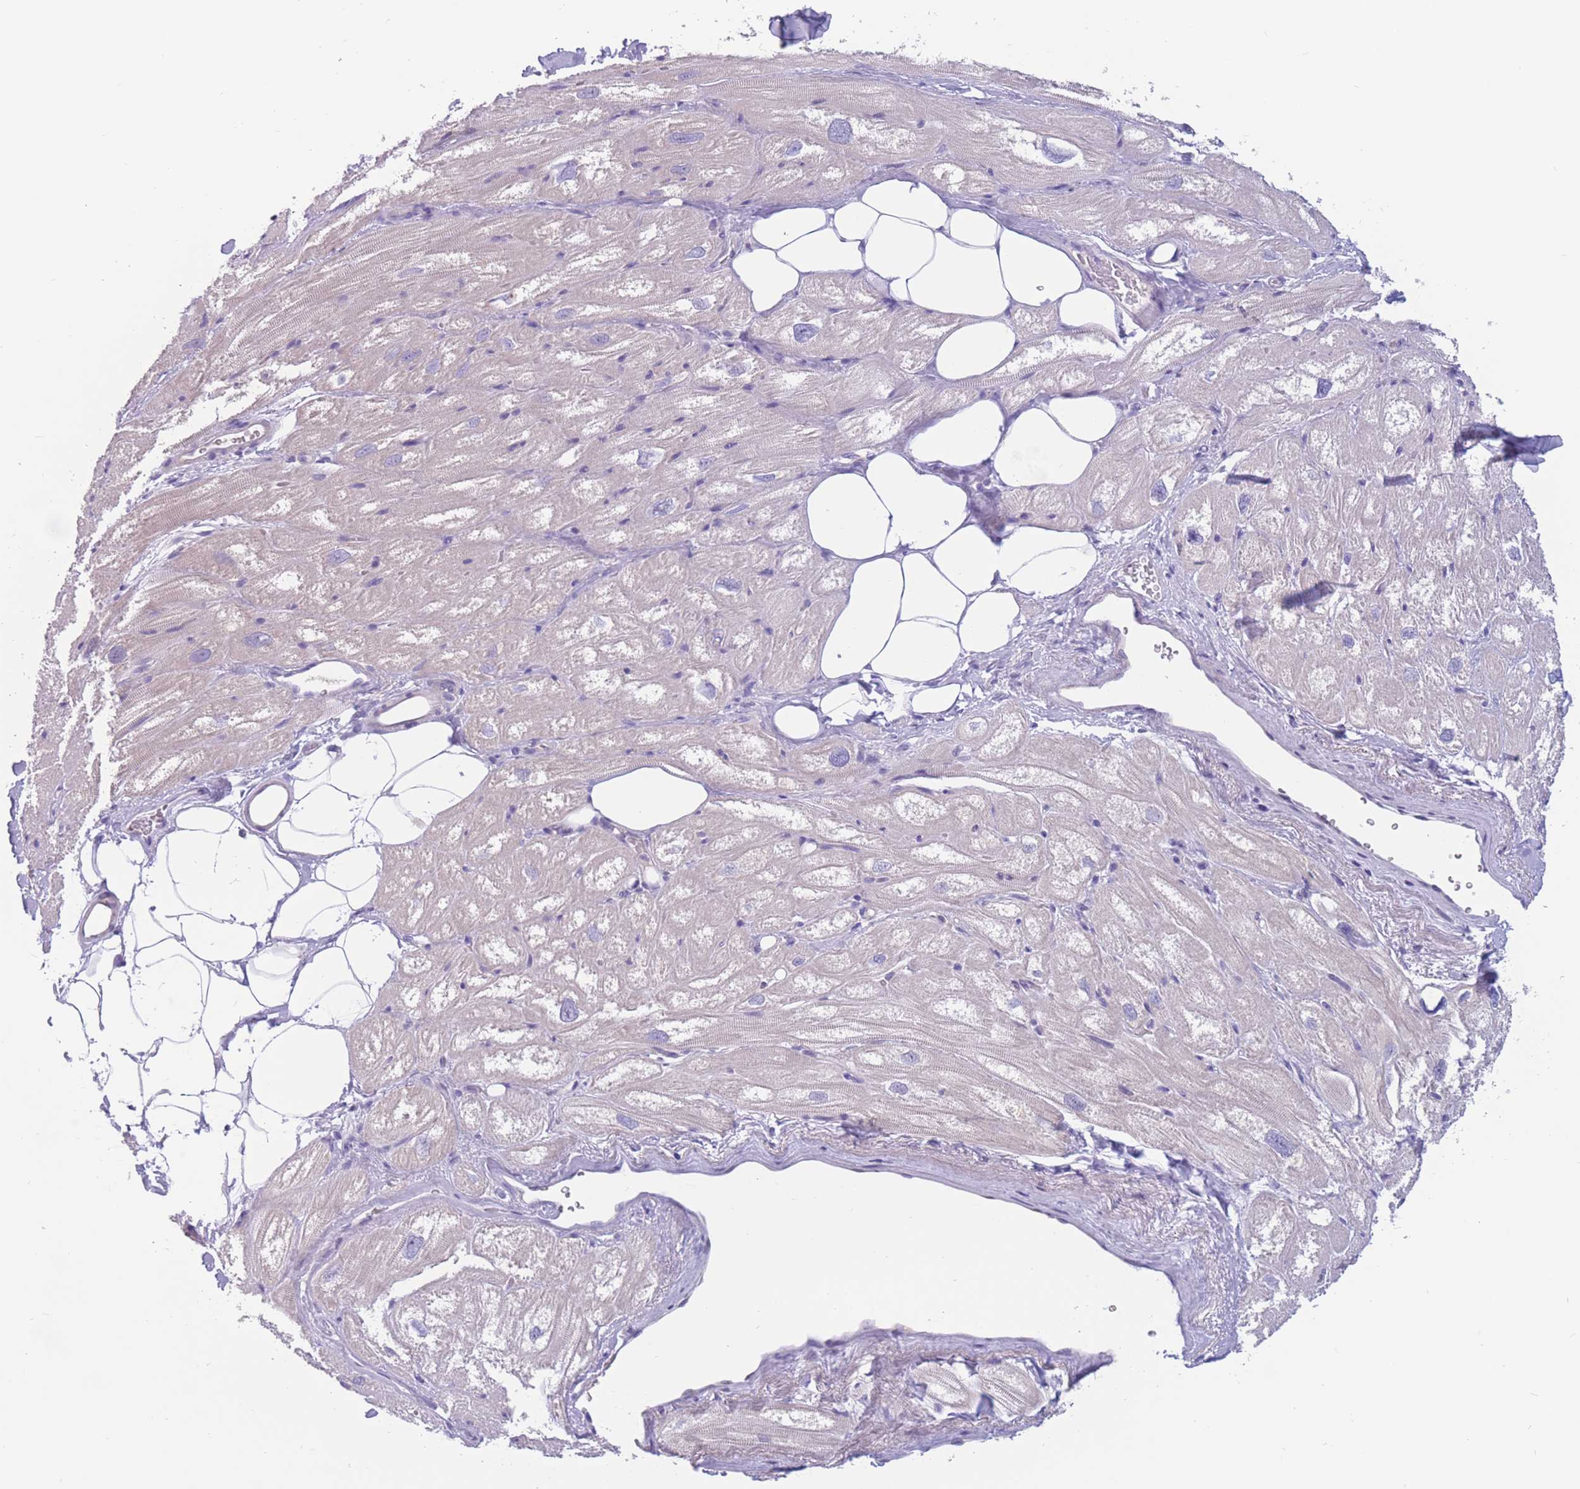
{"staining": {"intensity": "negative", "quantity": "none", "location": "none"}, "tissue": "heart muscle", "cell_type": "Cardiomyocytes", "image_type": "normal", "snomed": [{"axis": "morphology", "description": "Normal tissue, NOS"}, {"axis": "topography", "description": "Heart"}], "caption": "This is an IHC image of unremarkable human heart muscle. There is no expression in cardiomyocytes.", "gene": "BOP1", "patient": {"sex": "male", "age": 50}}